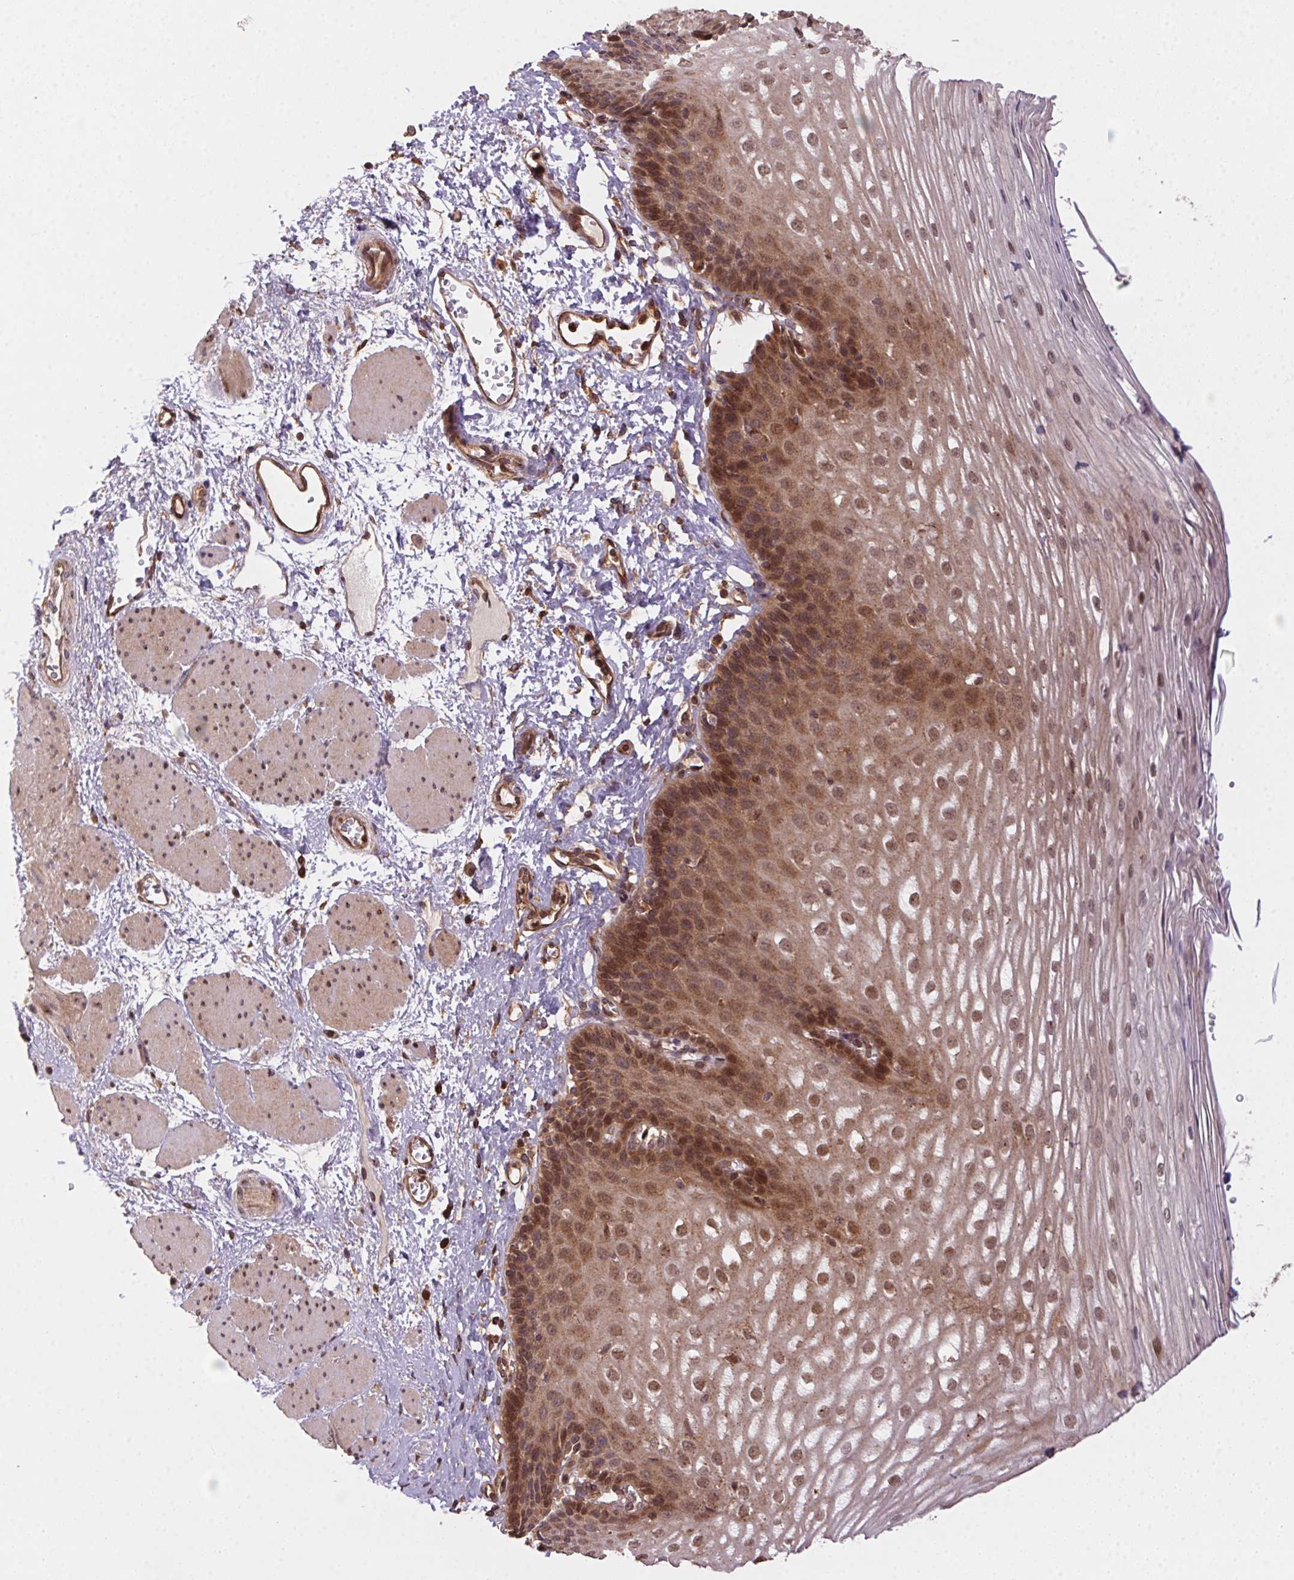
{"staining": {"intensity": "moderate", "quantity": "25%-75%", "location": "cytoplasmic/membranous,nuclear"}, "tissue": "esophagus", "cell_type": "Squamous epithelial cells", "image_type": "normal", "snomed": [{"axis": "morphology", "description": "Normal tissue, NOS"}, {"axis": "topography", "description": "Esophagus"}], "caption": "Immunohistochemical staining of normal human esophagus shows moderate cytoplasmic/membranous,nuclear protein staining in about 25%-75% of squamous epithelial cells.", "gene": "MEX3D", "patient": {"sex": "male", "age": 62}}